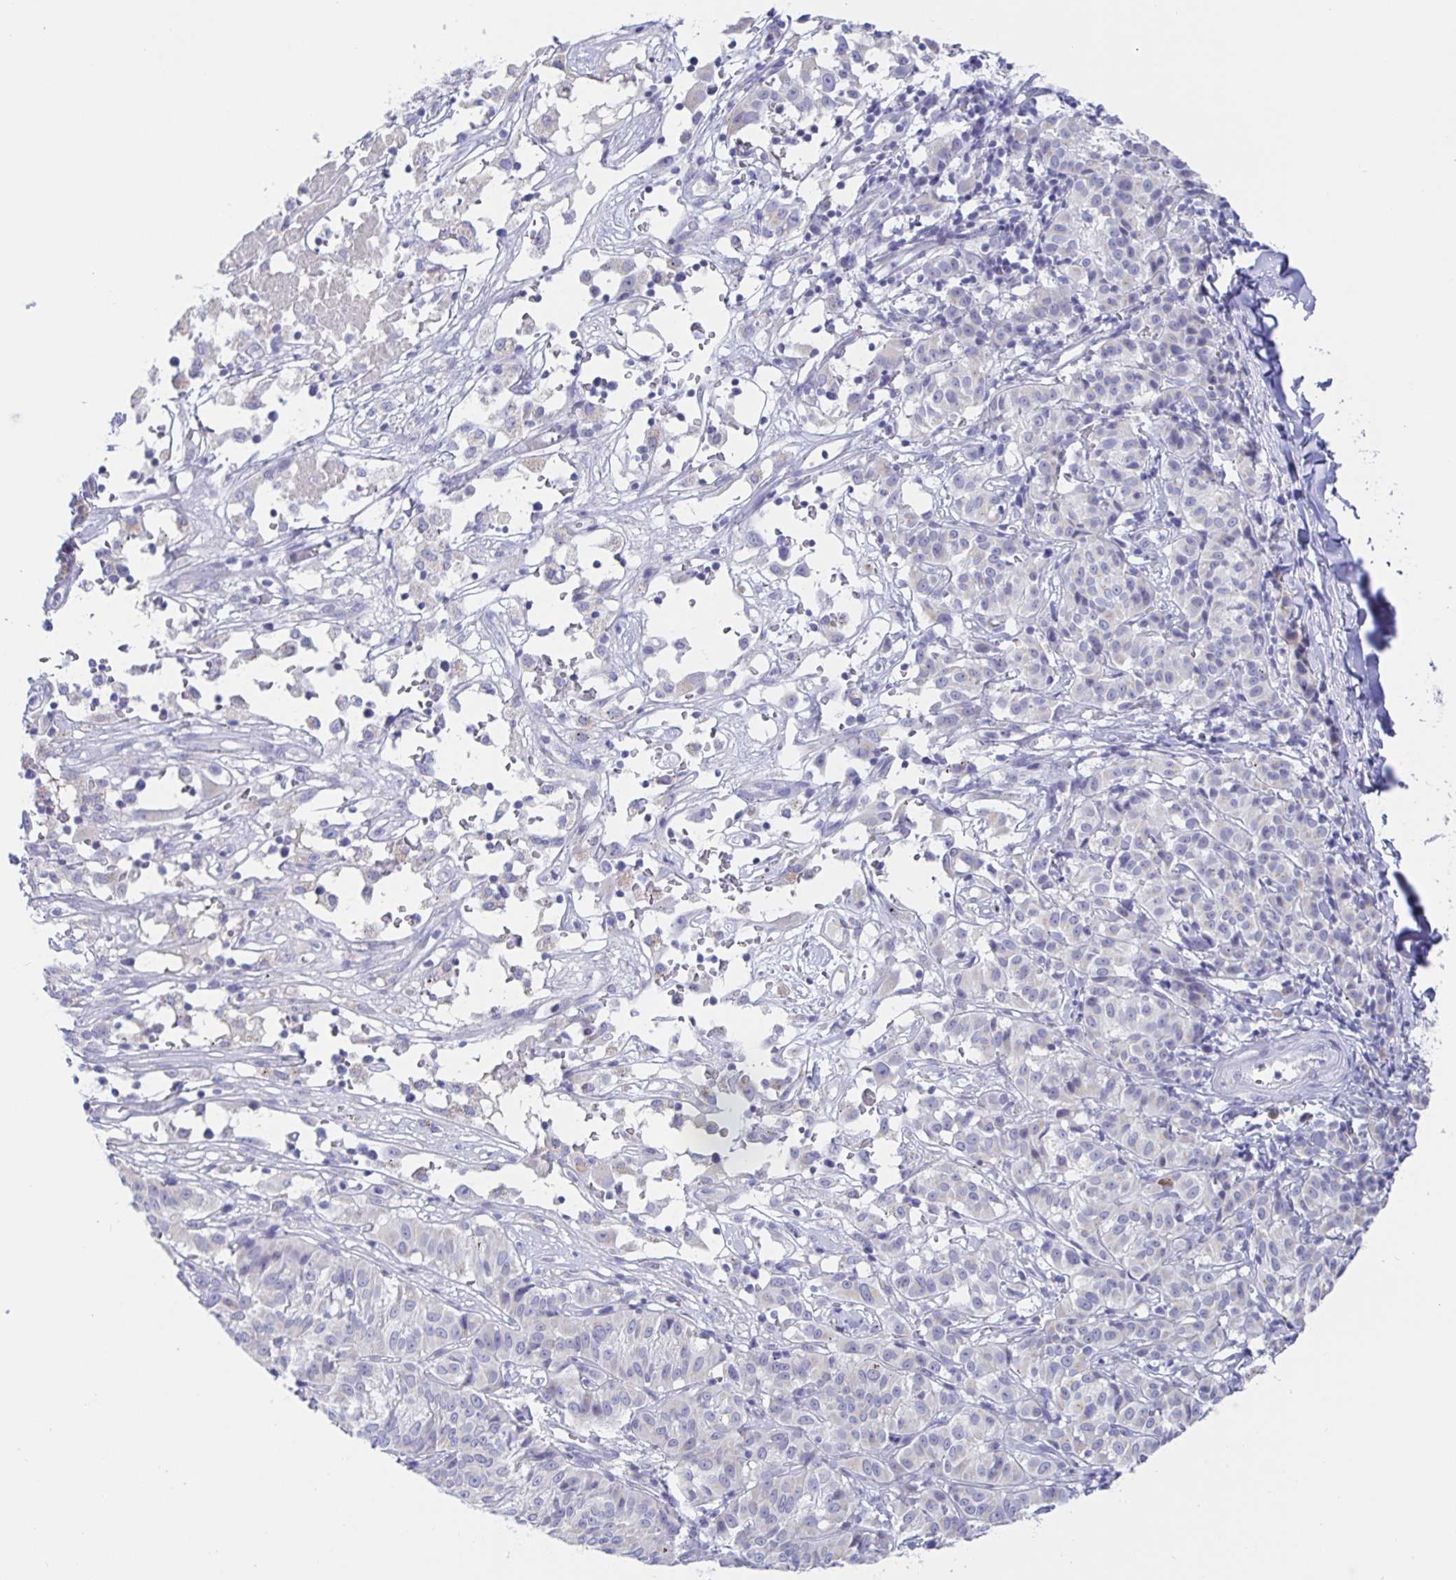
{"staining": {"intensity": "negative", "quantity": "none", "location": "none"}, "tissue": "melanoma", "cell_type": "Tumor cells", "image_type": "cancer", "snomed": [{"axis": "morphology", "description": "Malignant melanoma, NOS"}, {"axis": "topography", "description": "Skin"}], "caption": "Protein analysis of melanoma reveals no significant expression in tumor cells.", "gene": "SIAH3", "patient": {"sex": "female", "age": 72}}